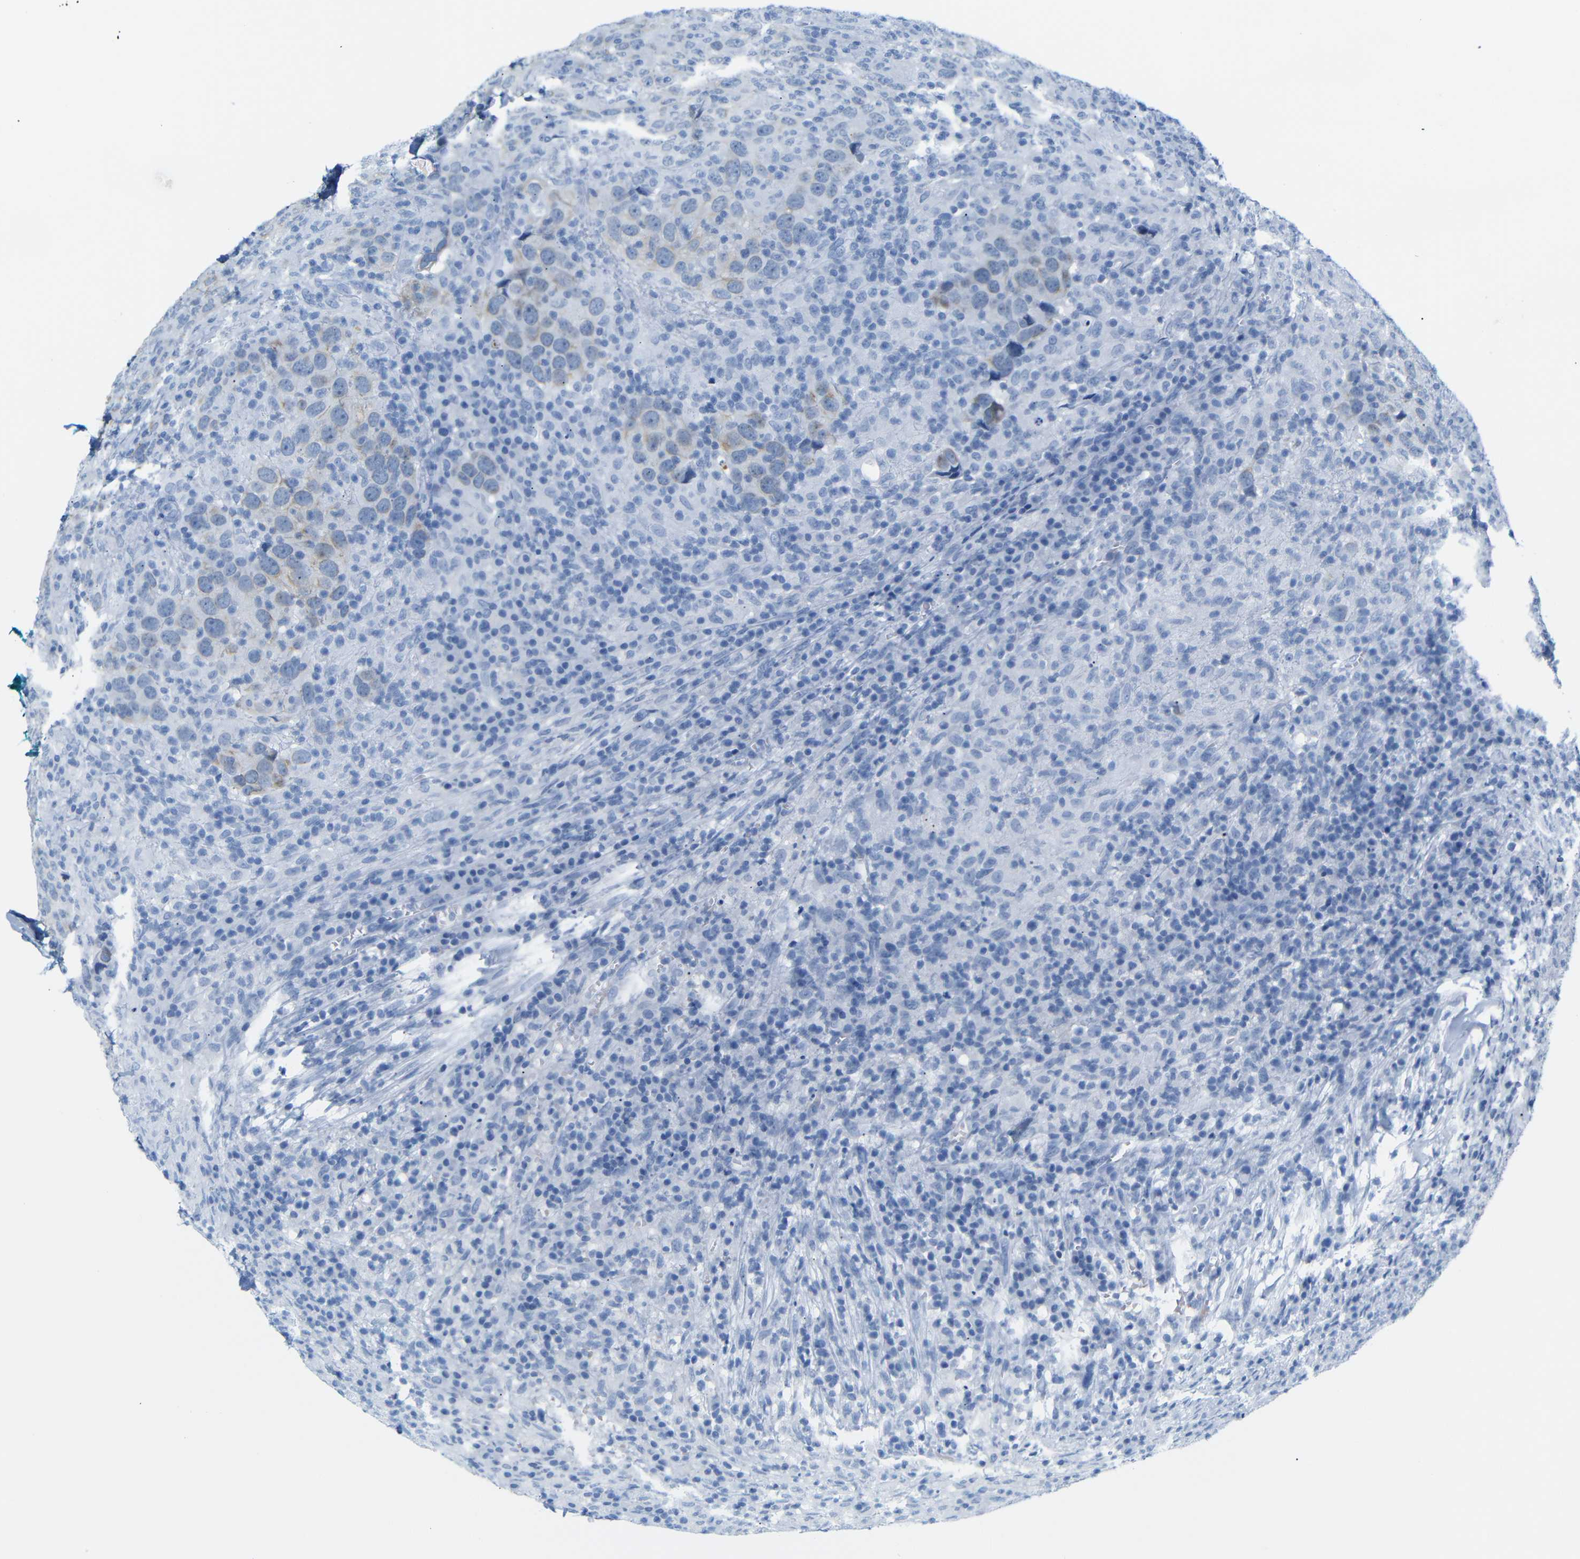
{"staining": {"intensity": "weak", "quantity": "25%-75%", "location": "cytoplasmic/membranous"}, "tissue": "head and neck cancer", "cell_type": "Tumor cells", "image_type": "cancer", "snomed": [{"axis": "morphology", "description": "Adenocarcinoma, NOS"}, {"axis": "topography", "description": "Salivary gland"}, {"axis": "topography", "description": "Head-Neck"}], "caption": "Immunohistochemistry micrograph of head and neck cancer (adenocarcinoma) stained for a protein (brown), which exhibits low levels of weak cytoplasmic/membranous positivity in approximately 25%-75% of tumor cells.", "gene": "DYNAP", "patient": {"sex": "female", "age": 65}}